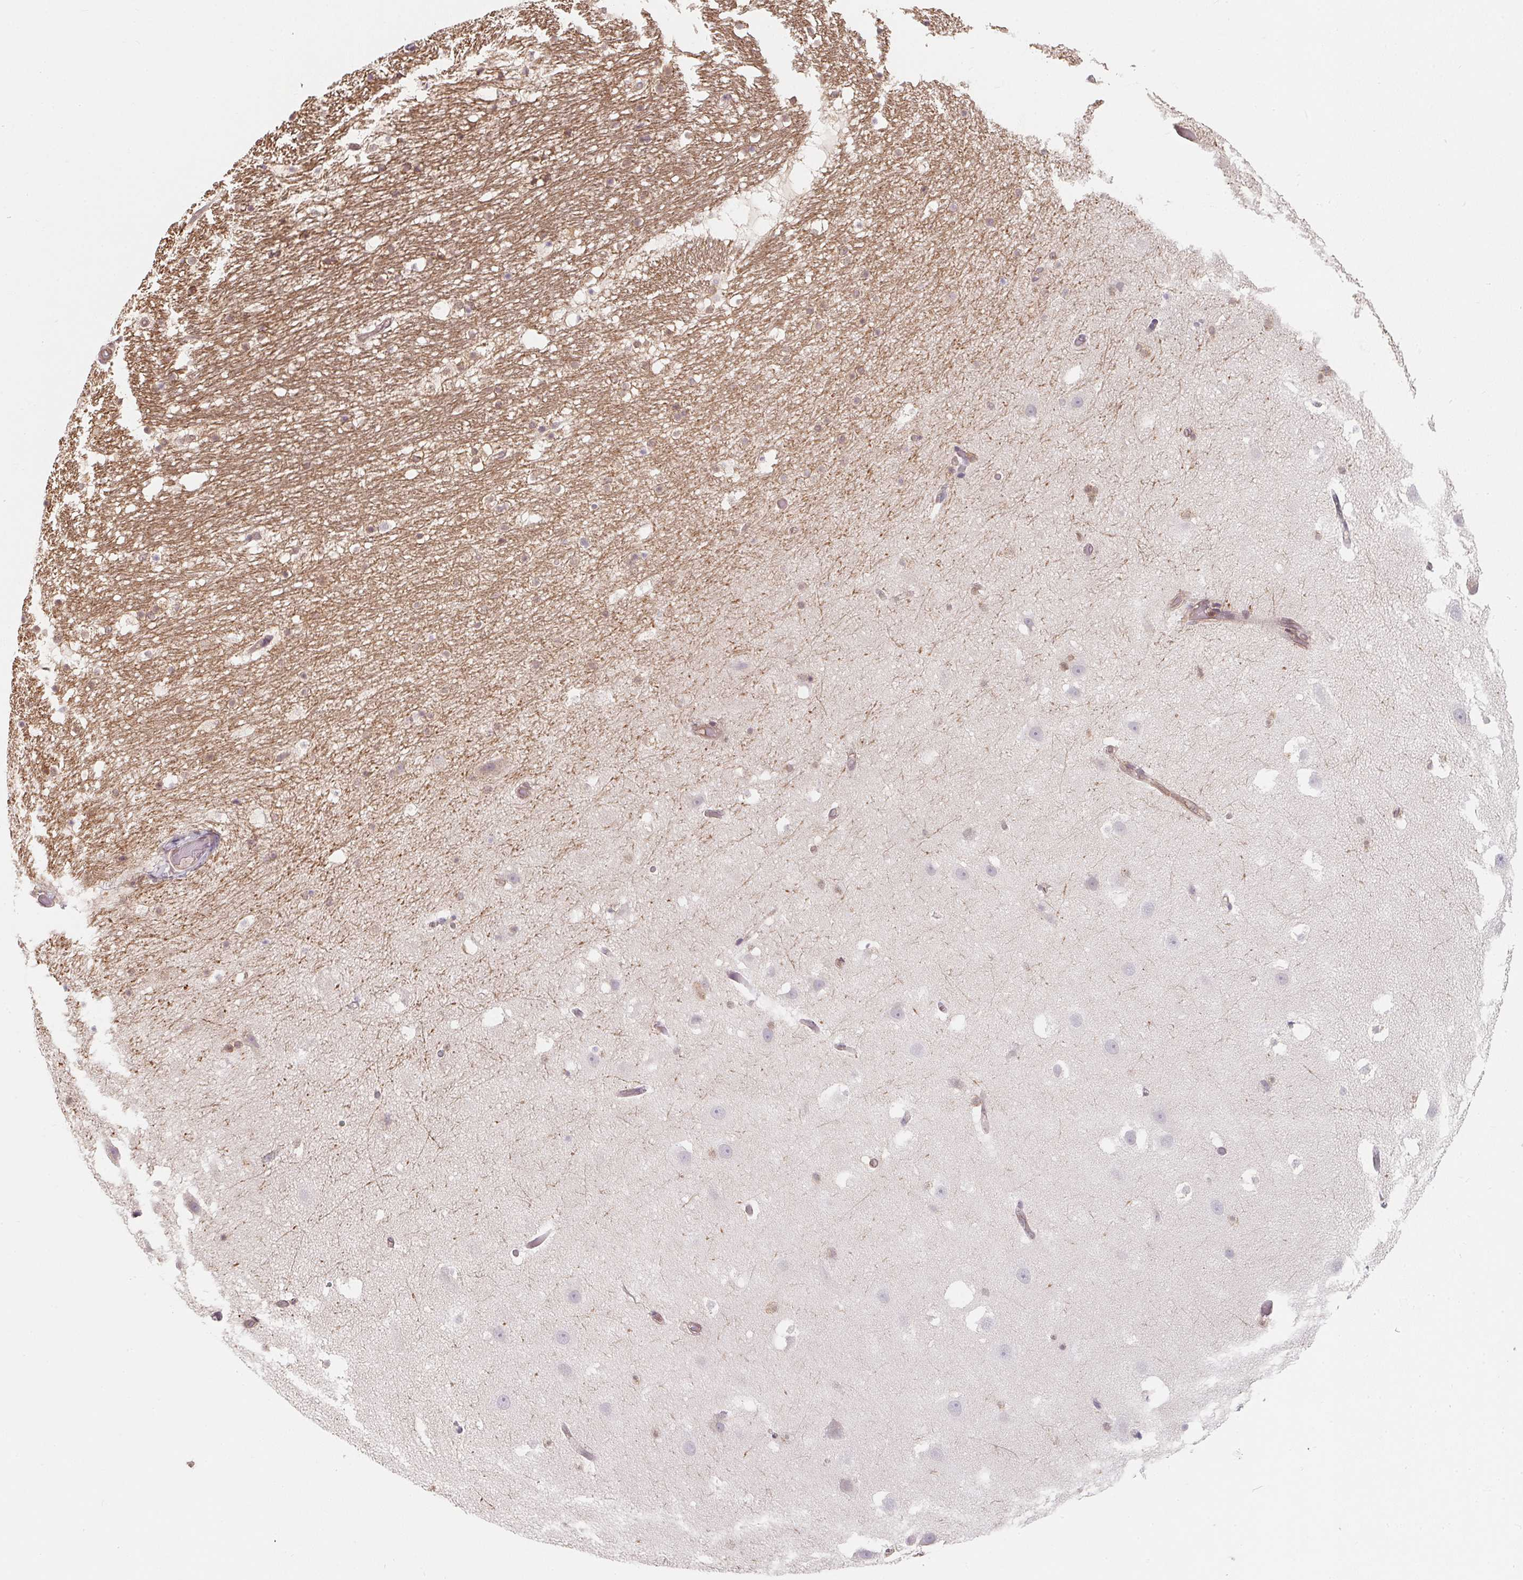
{"staining": {"intensity": "negative", "quantity": "none", "location": "none"}, "tissue": "hippocampus", "cell_type": "Glial cells", "image_type": "normal", "snomed": [{"axis": "morphology", "description": "Normal tissue, NOS"}, {"axis": "topography", "description": "Hippocampus"}], "caption": "Immunohistochemistry (IHC) histopathology image of normal human hippocampus stained for a protein (brown), which reveals no expression in glial cells. The staining is performed using DAB (3,3'-diaminobenzidine) brown chromogen with nuclei counter-stained in using hematoxylin.", "gene": "ANKRD13A", "patient": {"sex": "male", "age": 26}}